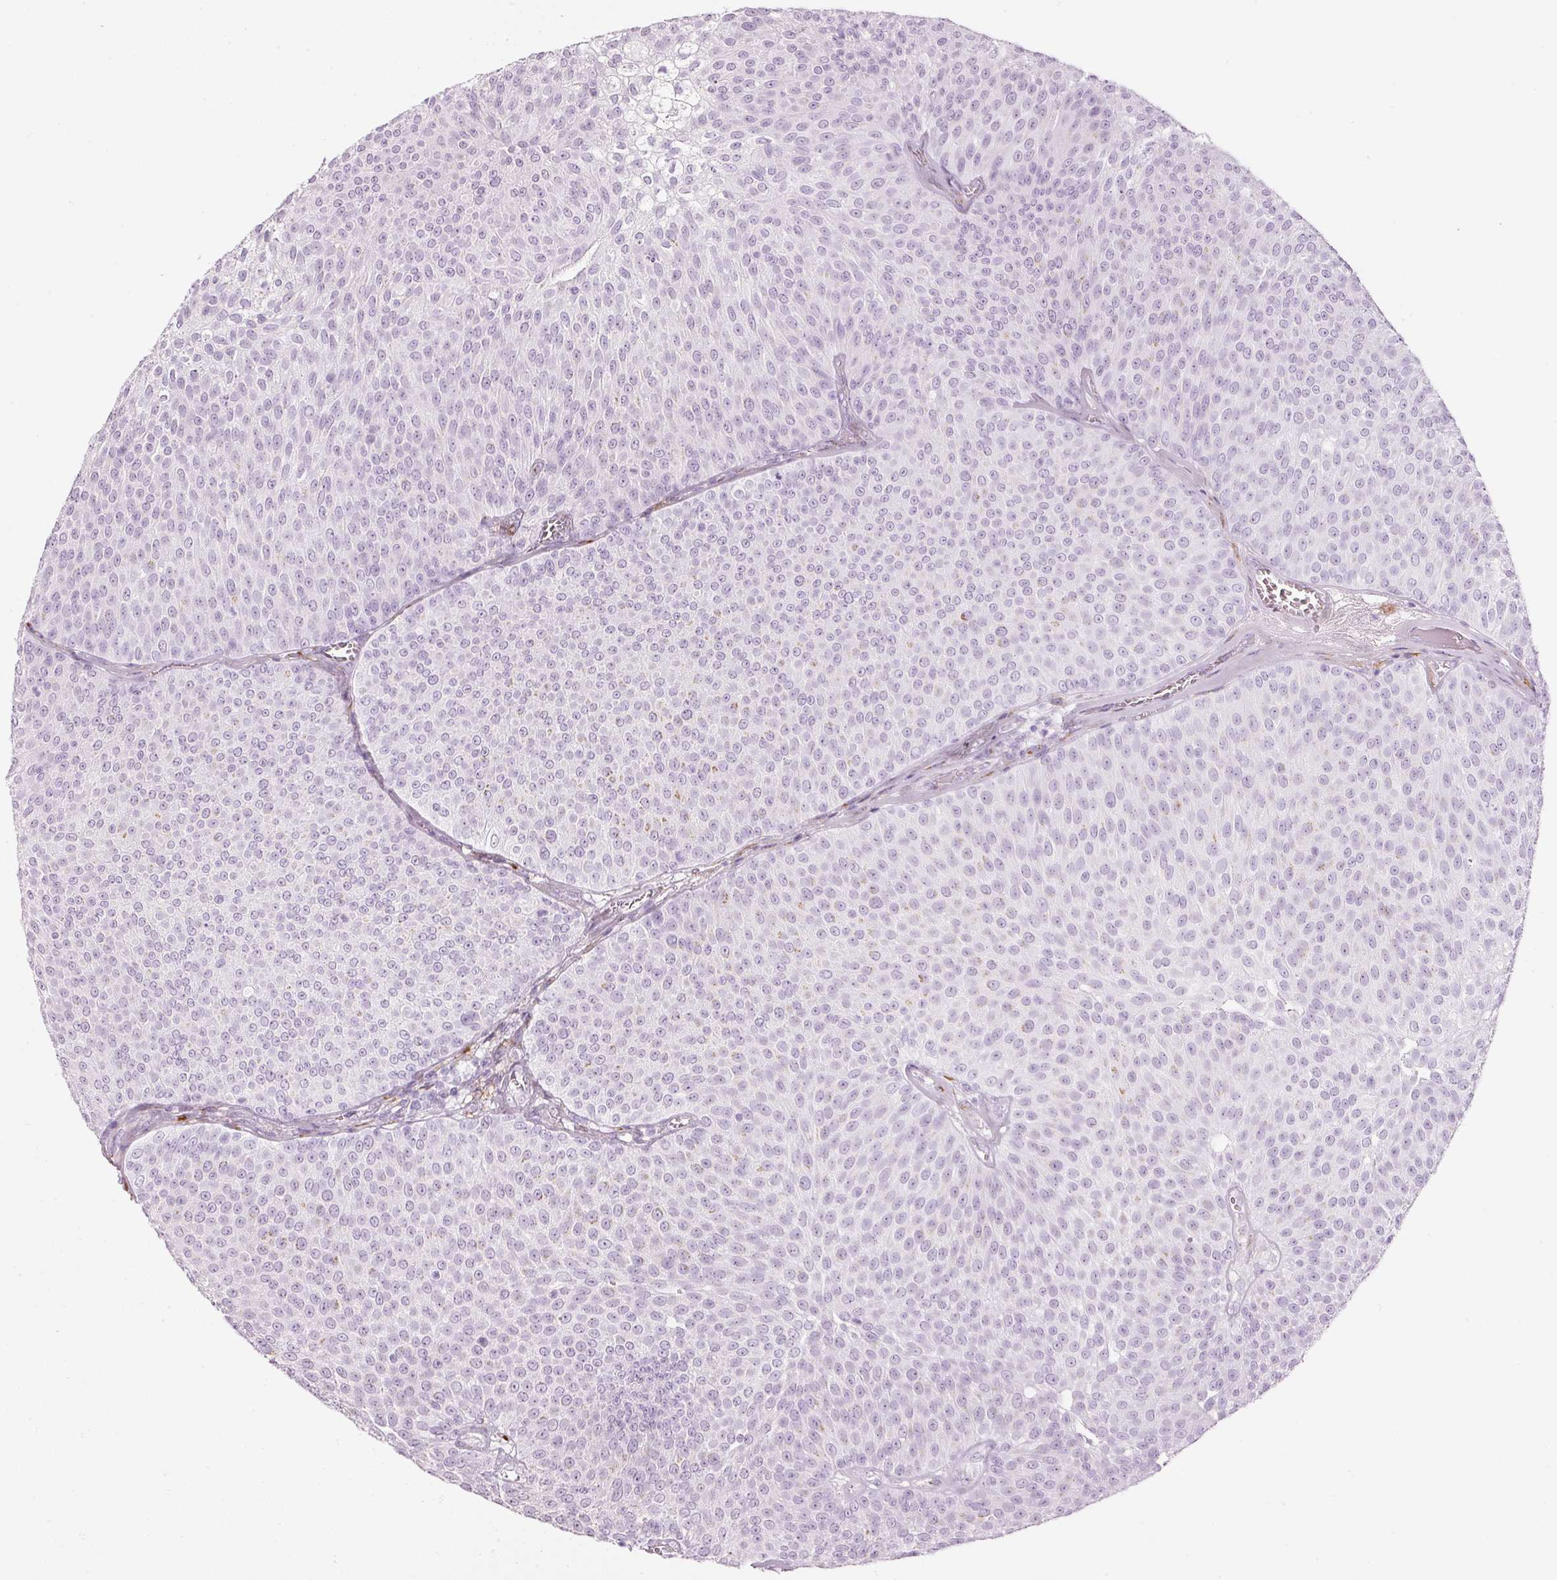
{"staining": {"intensity": "moderate", "quantity": "<25%", "location": "cytoplasmic/membranous"}, "tissue": "urothelial cancer", "cell_type": "Tumor cells", "image_type": "cancer", "snomed": [{"axis": "morphology", "description": "Urothelial carcinoma, Low grade"}, {"axis": "topography", "description": "Urinary bladder"}], "caption": "Approximately <25% of tumor cells in human urothelial cancer show moderate cytoplasmic/membranous protein staining as visualized by brown immunohistochemical staining.", "gene": "SDF4", "patient": {"sex": "female", "age": 79}}